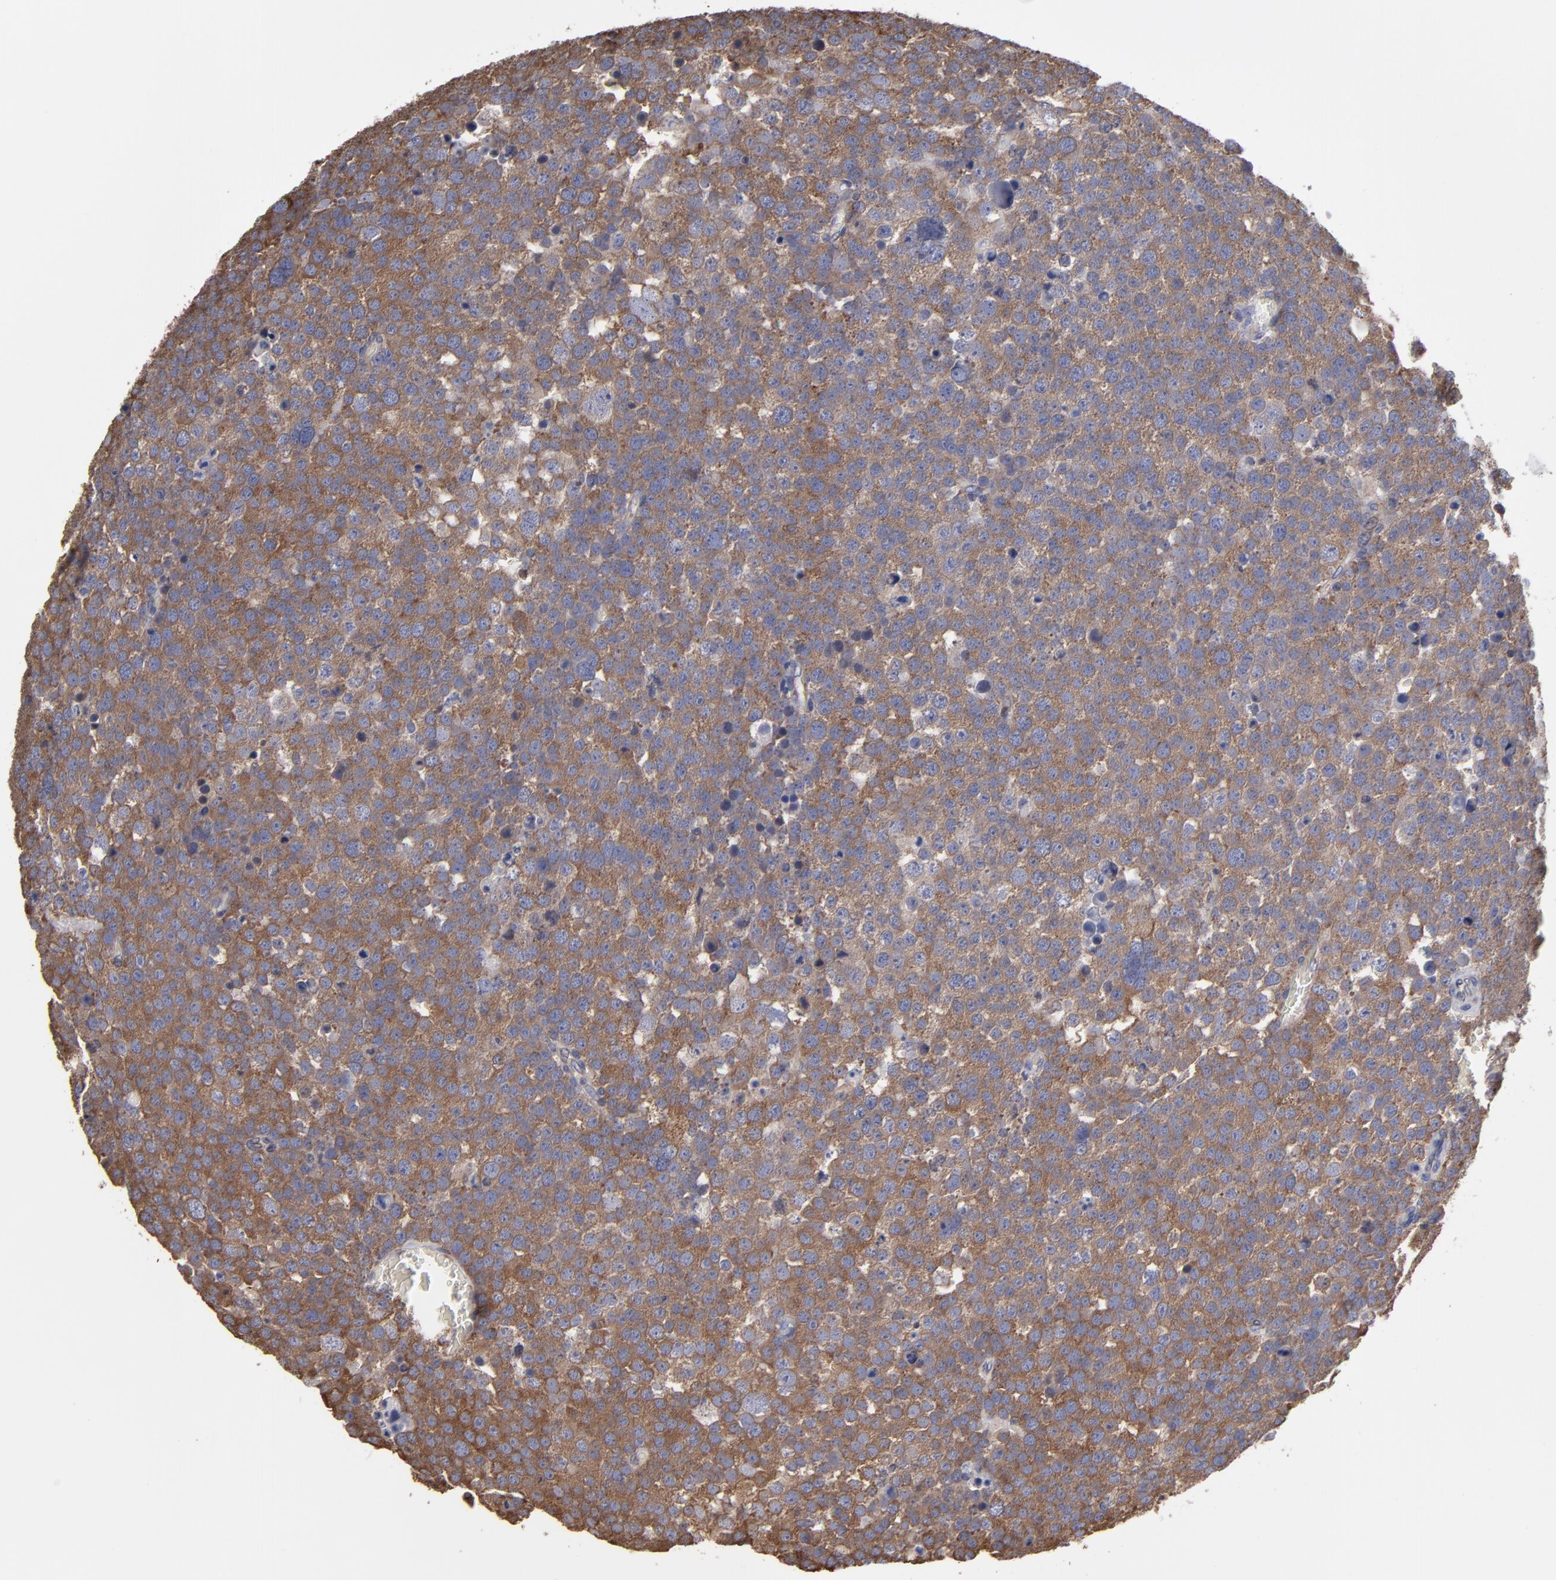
{"staining": {"intensity": "moderate", "quantity": ">75%", "location": "cytoplasmic/membranous"}, "tissue": "testis cancer", "cell_type": "Tumor cells", "image_type": "cancer", "snomed": [{"axis": "morphology", "description": "Seminoma, NOS"}, {"axis": "topography", "description": "Testis"}], "caption": "This histopathology image displays immunohistochemistry (IHC) staining of human seminoma (testis), with medium moderate cytoplasmic/membranous positivity in approximately >75% of tumor cells.", "gene": "SND1", "patient": {"sex": "male", "age": 71}}